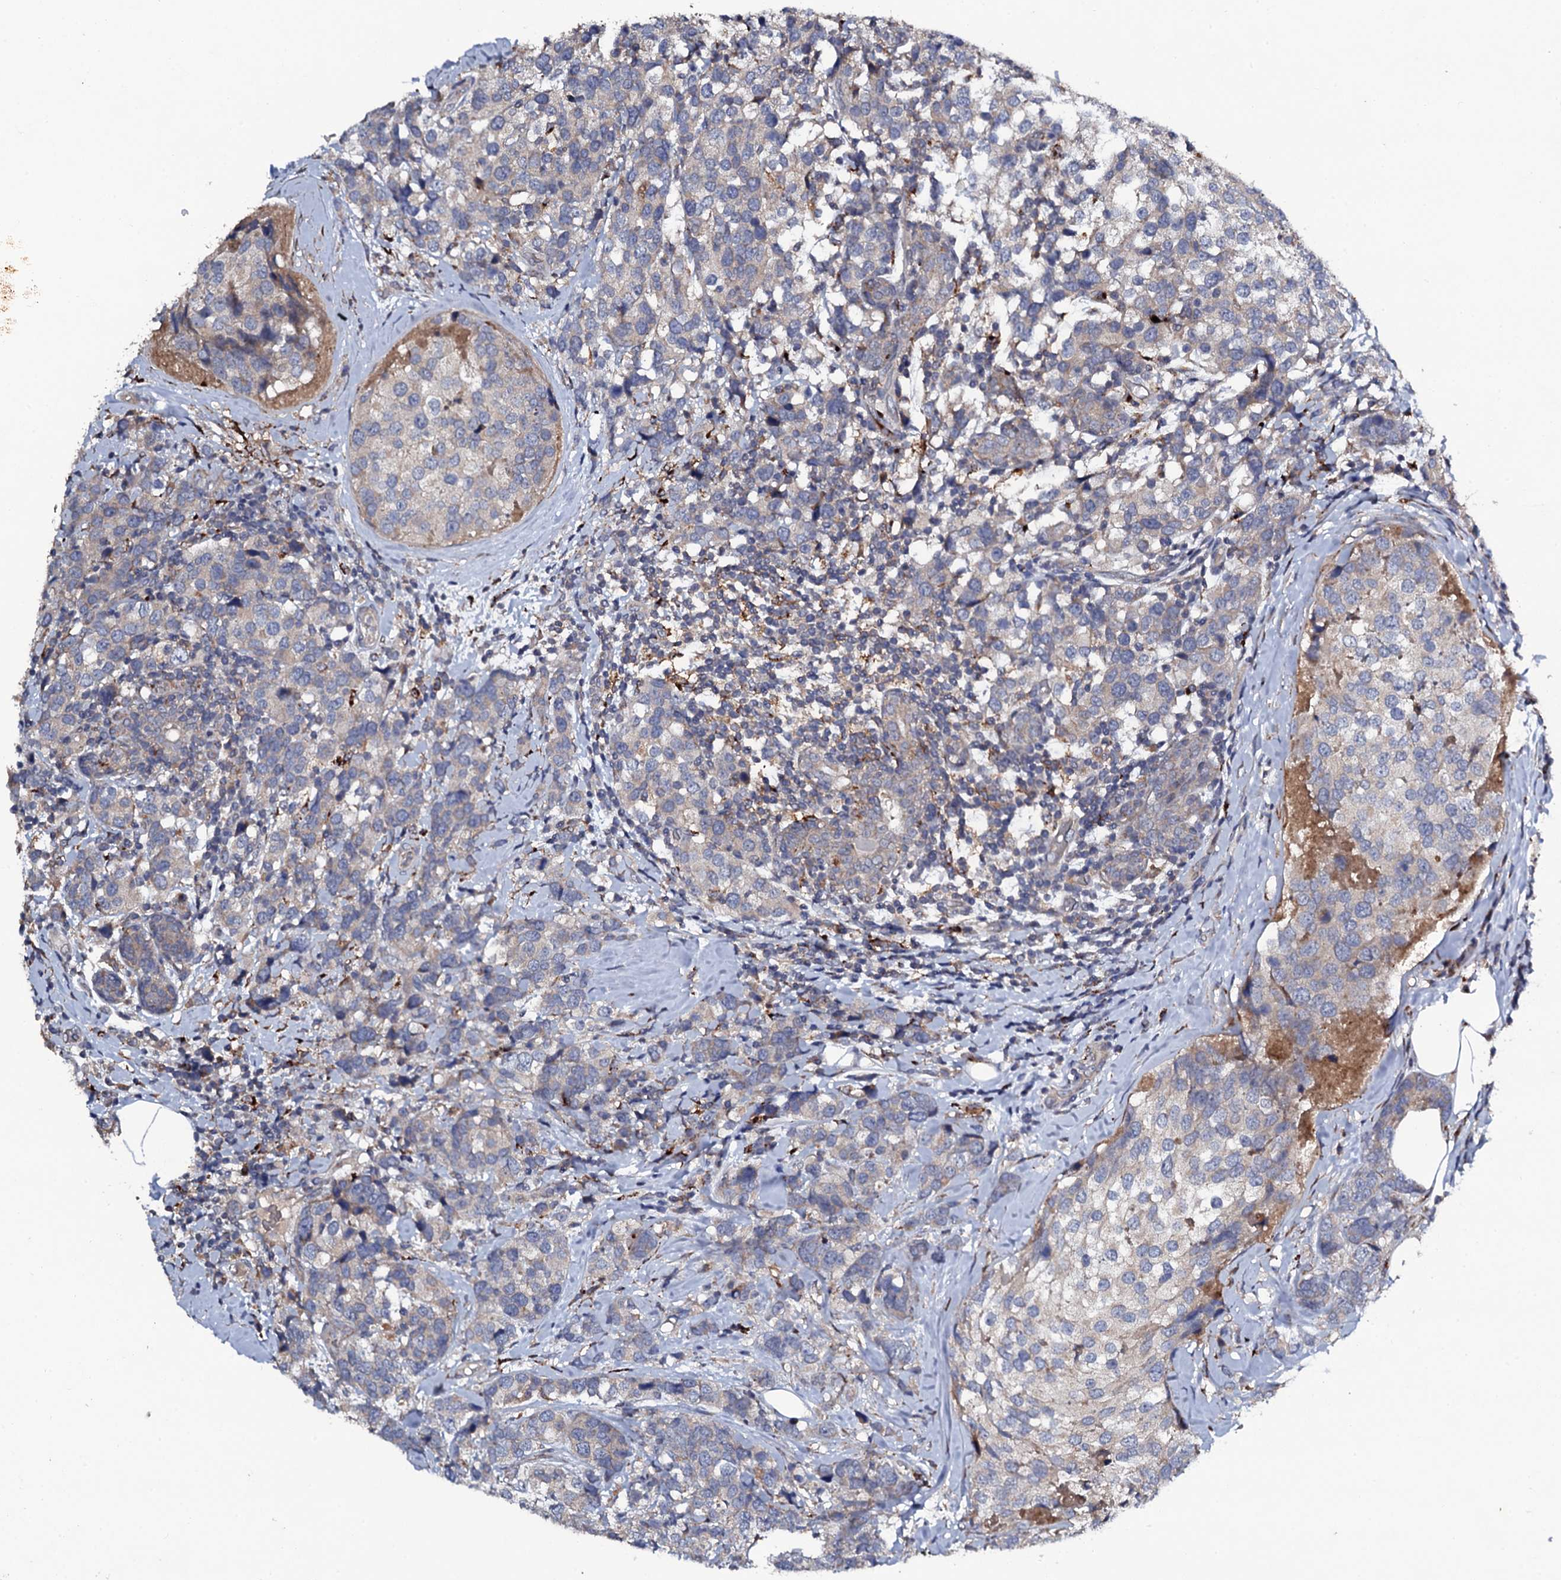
{"staining": {"intensity": "negative", "quantity": "none", "location": "none"}, "tissue": "breast cancer", "cell_type": "Tumor cells", "image_type": "cancer", "snomed": [{"axis": "morphology", "description": "Lobular carcinoma"}, {"axis": "topography", "description": "Breast"}], "caption": "Tumor cells are negative for protein expression in human breast cancer (lobular carcinoma).", "gene": "LRRC28", "patient": {"sex": "female", "age": 59}}